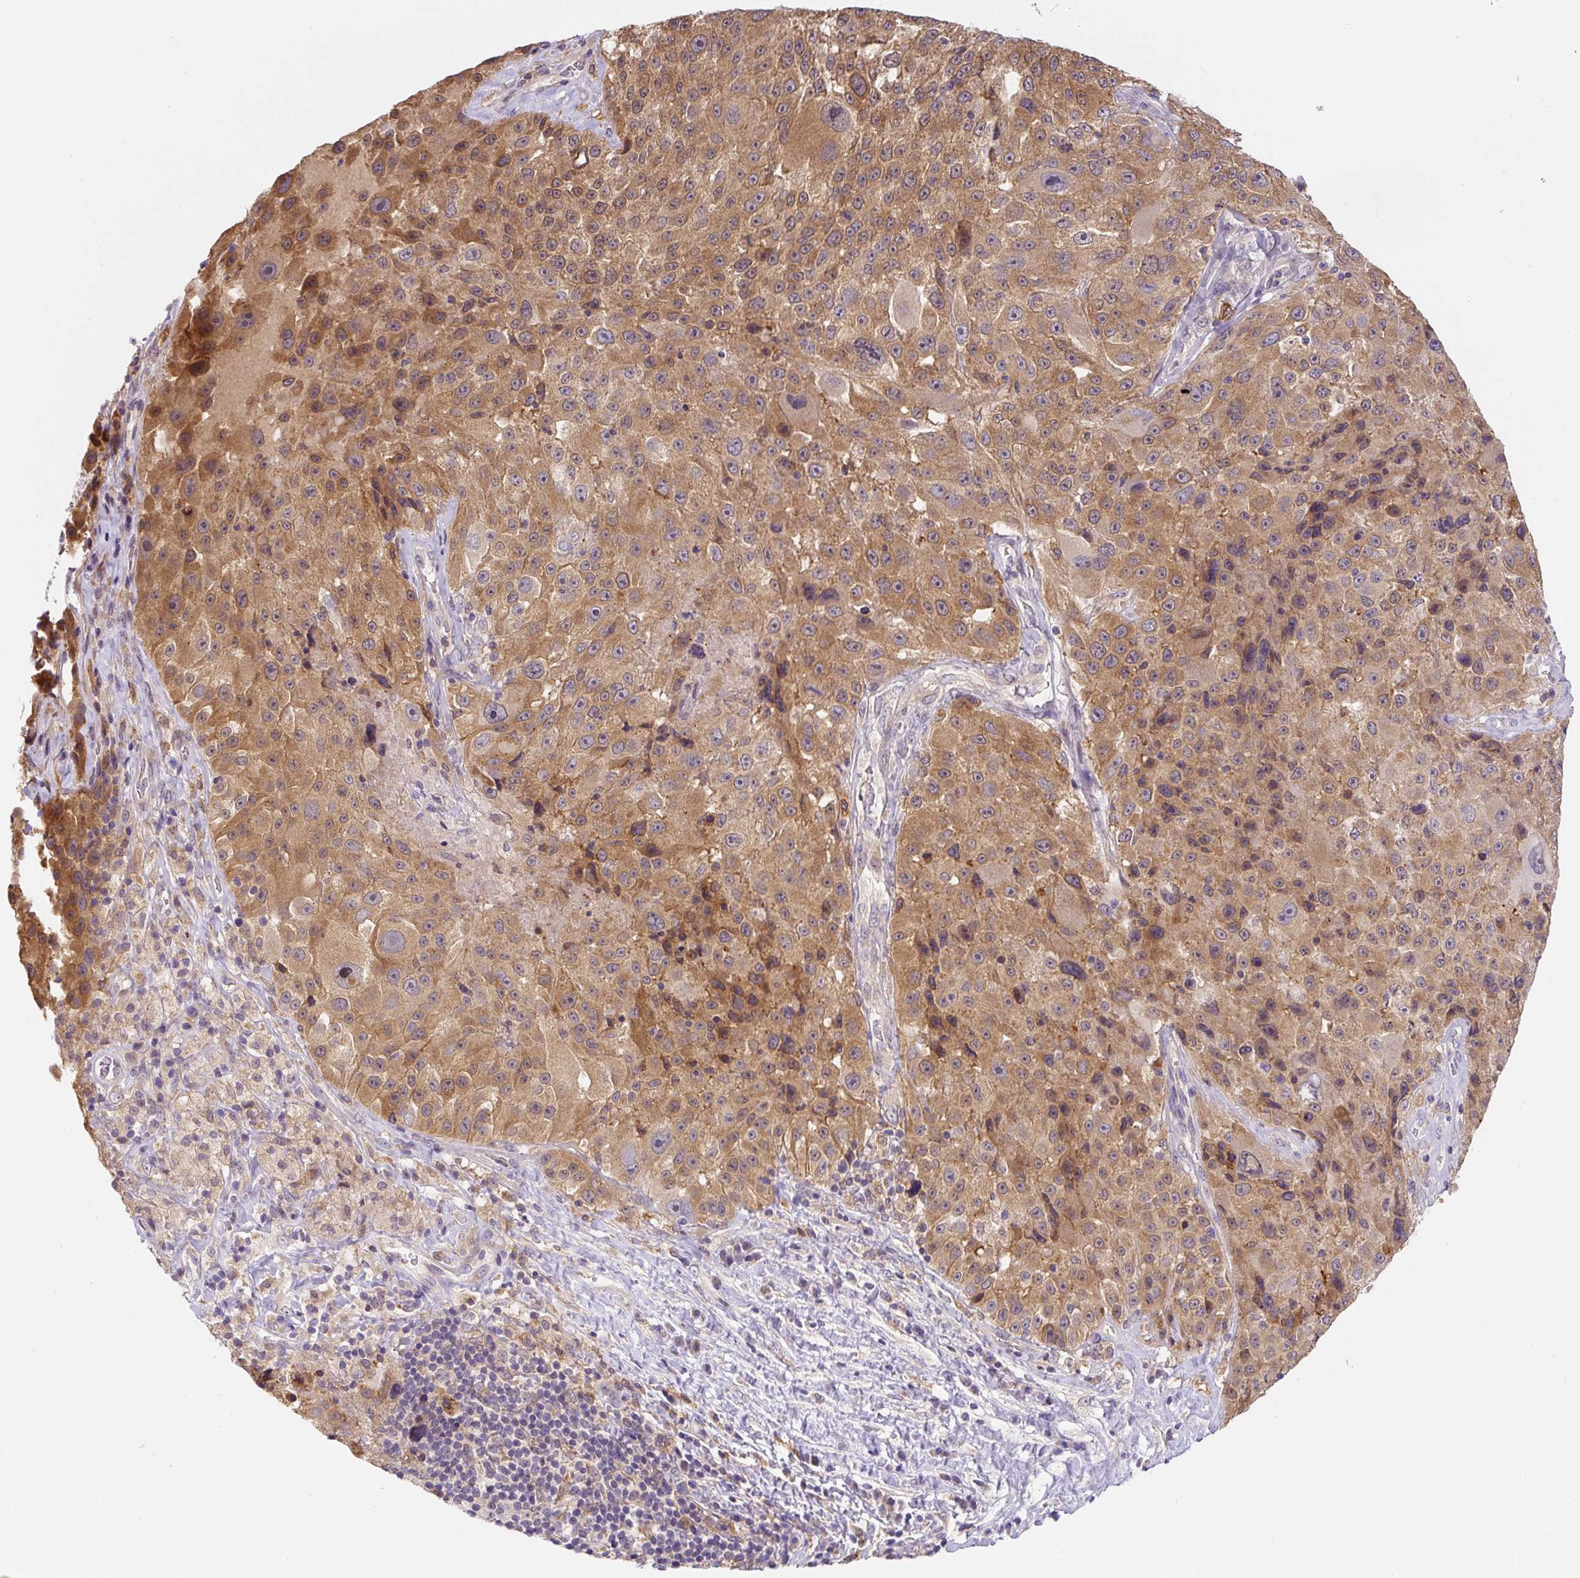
{"staining": {"intensity": "moderate", "quantity": ">75%", "location": "cytoplasmic/membranous"}, "tissue": "melanoma", "cell_type": "Tumor cells", "image_type": "cancer", "snomed": [{"axis": "morphology", "description": "Malignant melanoma, Metastatic site"}, {"axis": "topography", "description": "Lymph node"}], "caption": "Human malignant melanoma (metastatic site) stained for a protein (brown) displays moderate cytoplasmic/membranous positive positivity in approximately >75% of tumor cells.", "gene": "PLA2G4A", "patient": {"sex": "male", "age": 62}}